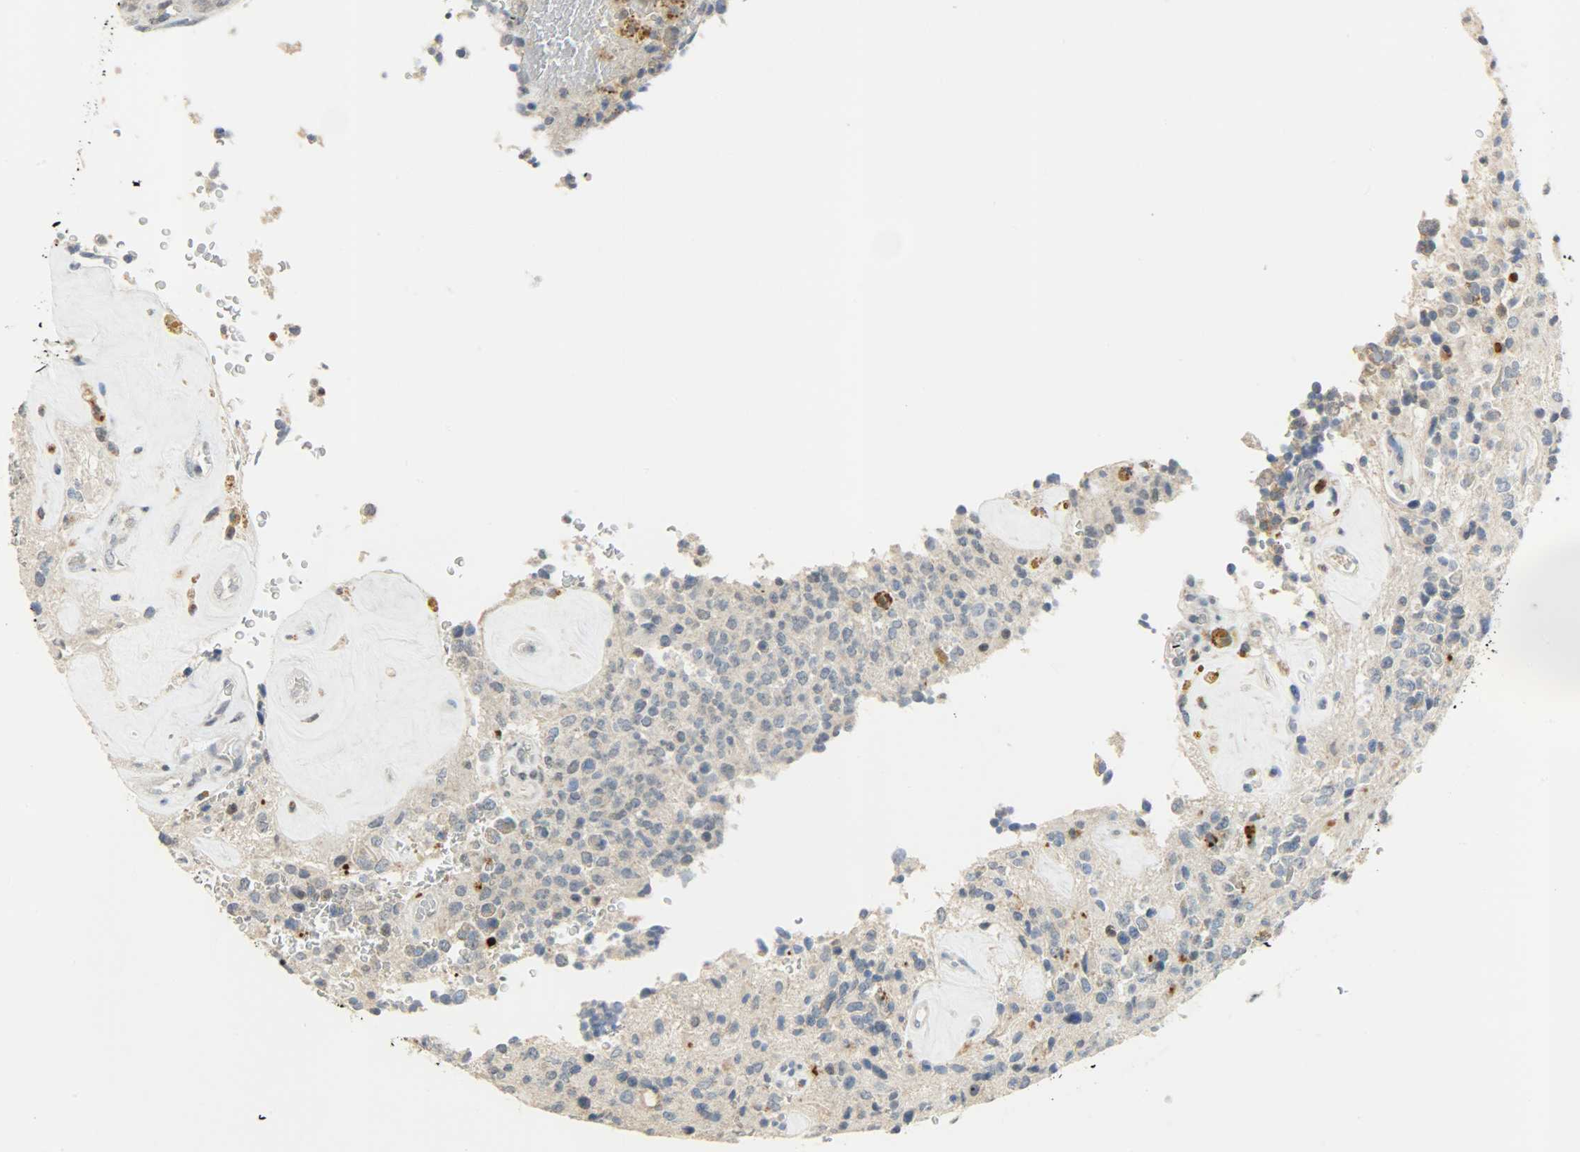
{"staining": {"intensity": "weak", "quantity": "<25%", "location": "cytoplasmic/membranous"}, "tissue": "glioma", "cell_type": "Tumor cells", "image_type": "cancer", "snomed": [{"axis": "morphology", "description": "Glioma, malignant, High grade"}, {"axis": "topography", "description": "pancreas cauda"}], "caption": "Tumor cells are negative for brown protein staining in glioma.", "gene": "DNAJB6", "patient": {"sex": "male", "age": 60}}